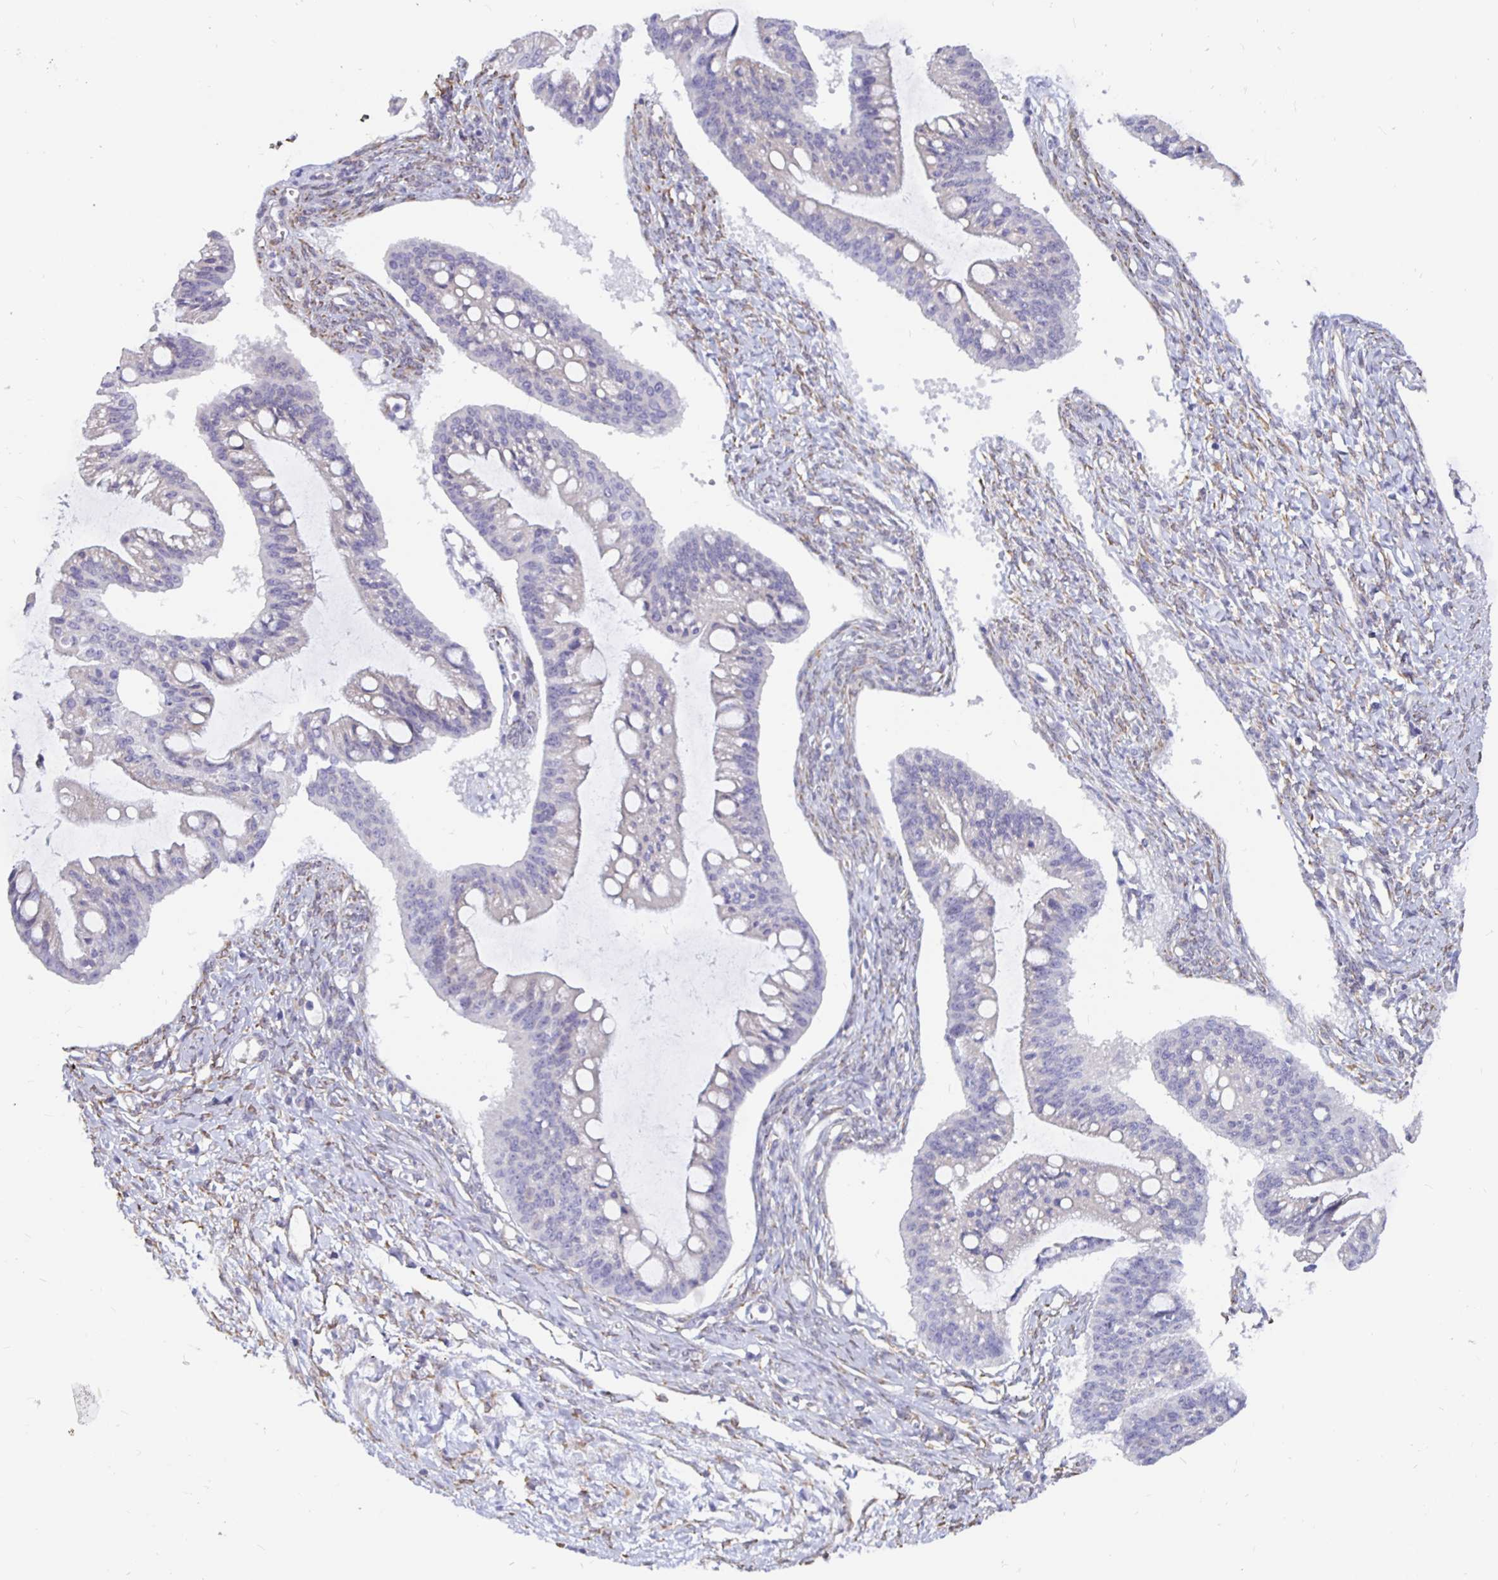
{"staining": {"intensity": "weak", "quantity": "25%-75%", "location": "cytoplasmic/membranous"}, "tissue": "ovarian cancer", "cell_type": "Tumor cells", "image_type": "cancer", "snomed": [{"axis": "morphology", "description": "Cystadenocarcinoma, mucinous, NOS"}, {"axis": "topography", "description": "Ovary"}], "caption": "A histopathology image of human ovarian mucinous cystadenocarcinoma stained for a protein reveals weak cytoplasmic/membranous brown staining in tumor cells.", "gene": "DNAI2", "patient": {"sex": "female", "age": 73}}